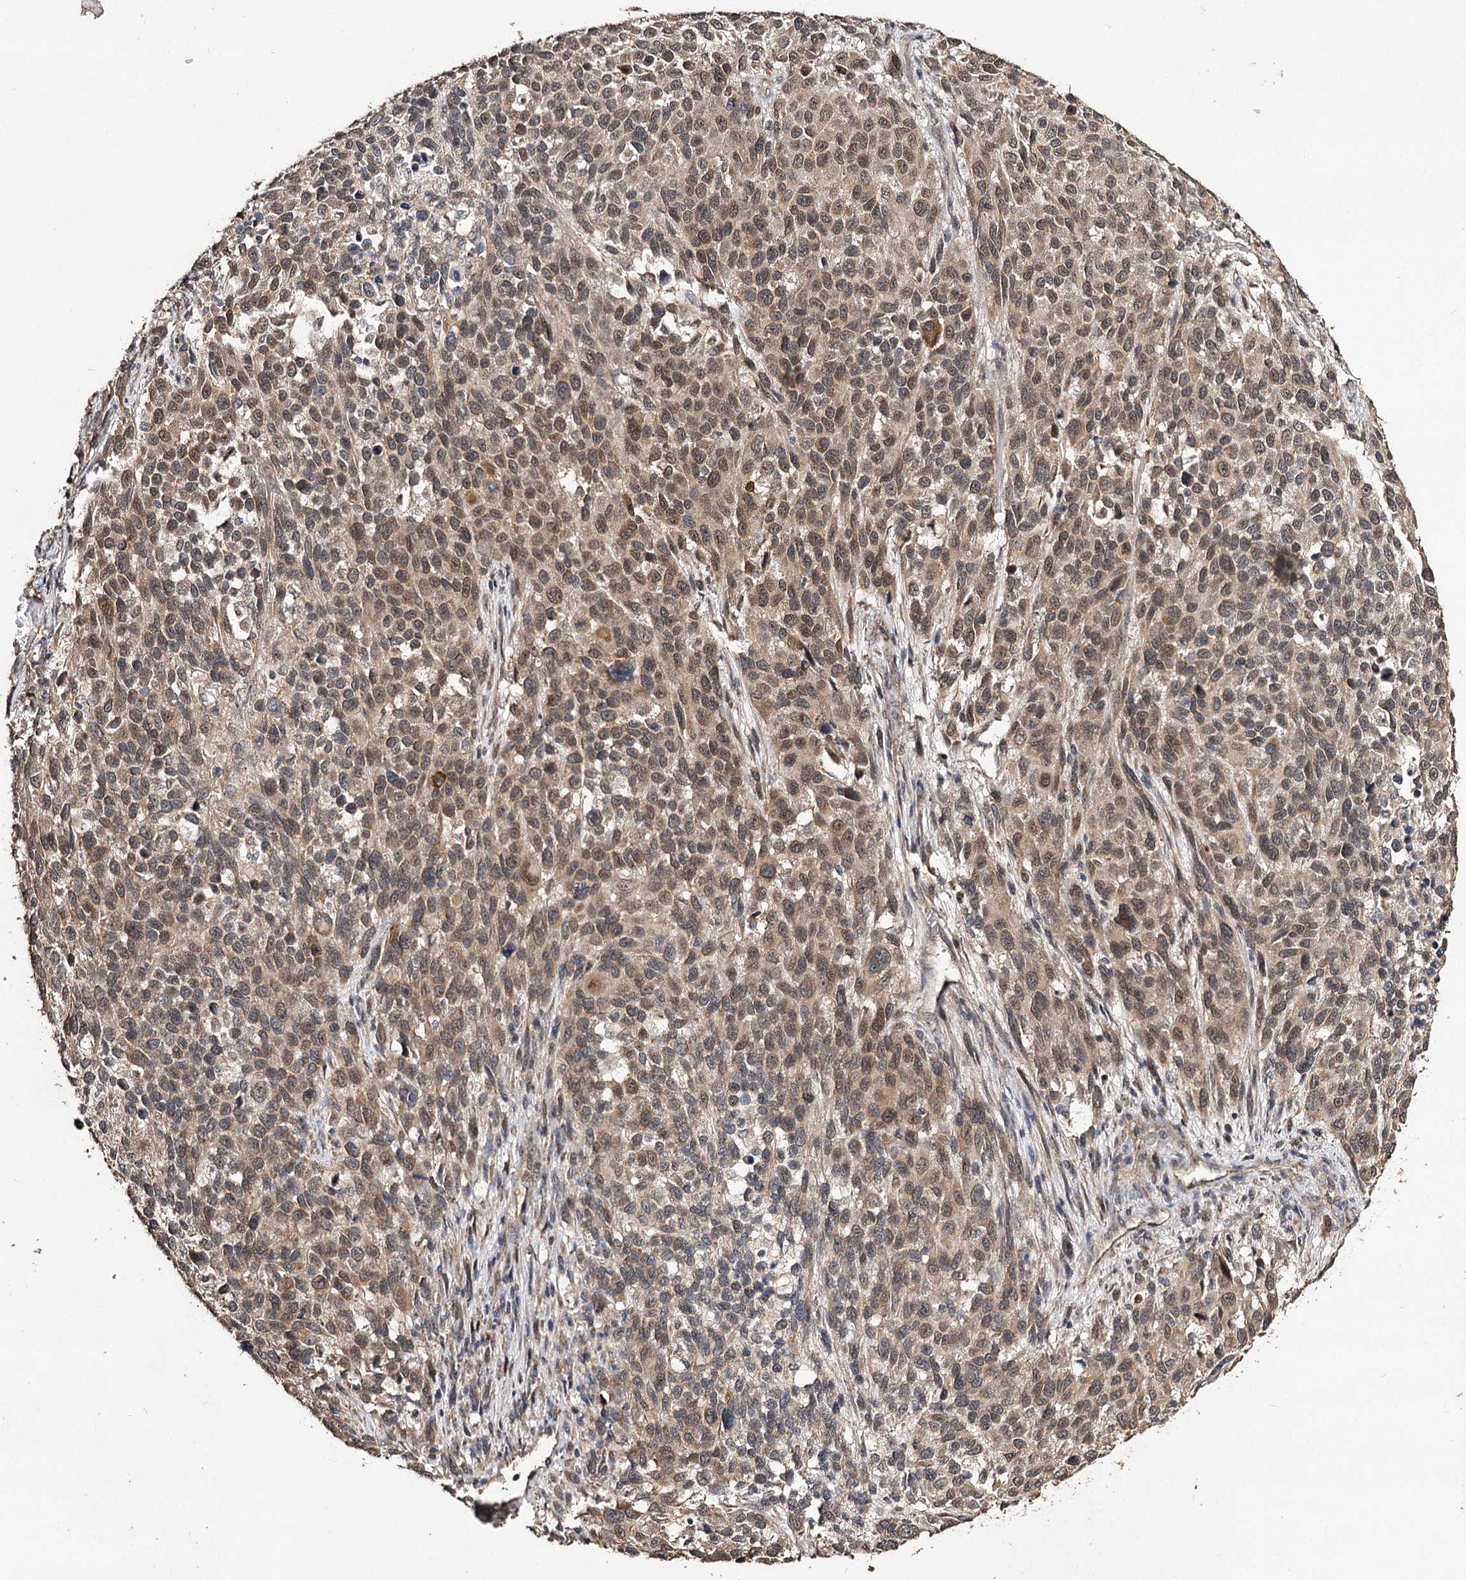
{"staining": {"intensity": "moderate", "quantity": "25%-75%", "location": "cytoplasmic/membranous,nuclear"}, "tissue": "melanoma", "cell_type": "Tumor cells", "image_type": "cancer", "snomed": [{"axis": "morphology", "description": "Malignant melanoma, Metastatic site"}, {"axis": "topography", "description": "Lymph node"}], "caption": "High-power microscopy captured an immunohistochemistry micrograph of malignant melanoma (metastatic site), revealing moderate cytoplasmic/membranous and nuclear expression in about 25%-75% of tumor cells. (Brightfield microscopy of DAB IHC at high magnification).", "gene": "NOPCHAP1", "patient": {"sex": "male", "age": 61}}